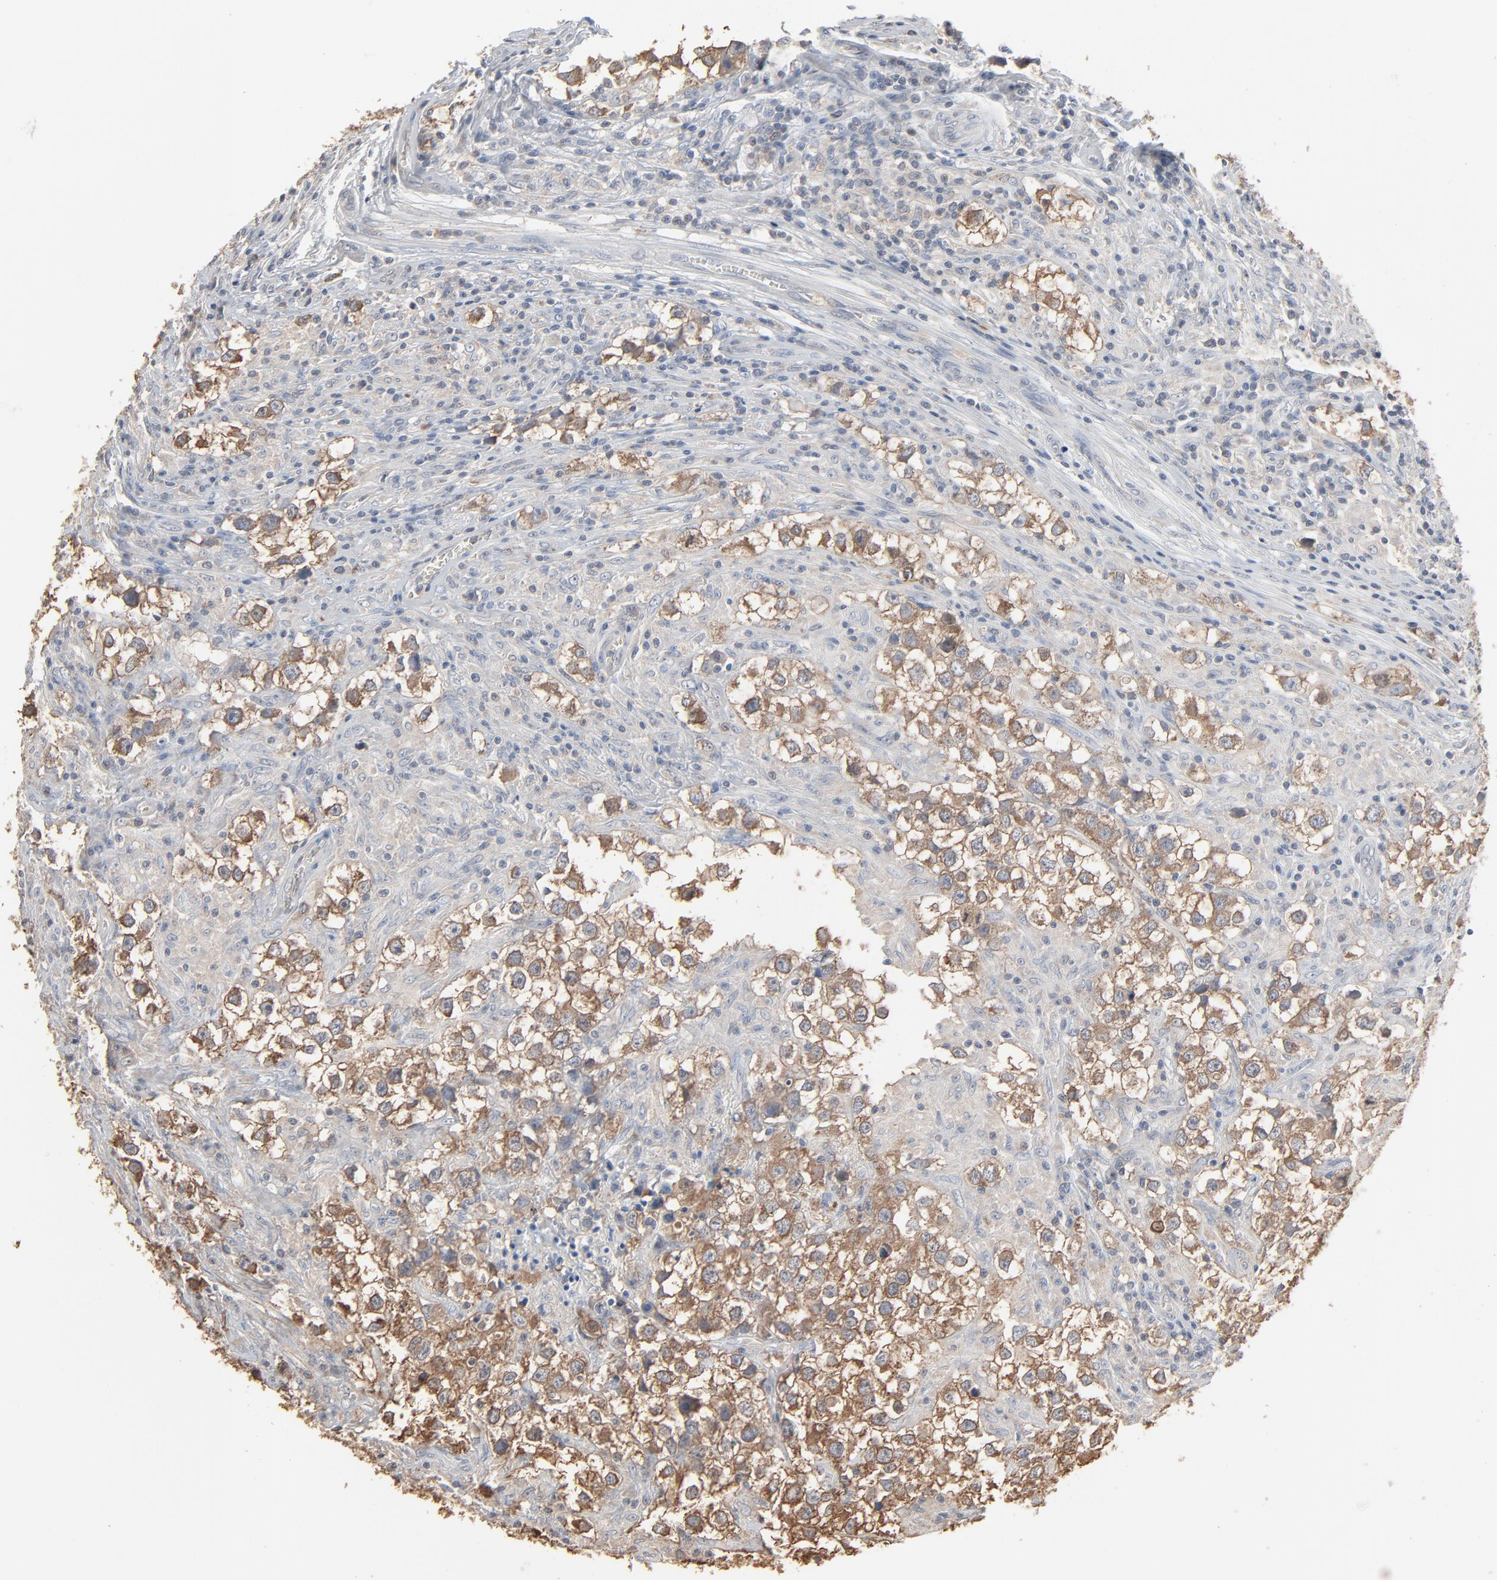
{"staining": {"intensity": "moderate", "quantity": ">75%", "location": "cytoplasmic/membranous"}, "tissue": "testis cancer", "cell_type": "Tumor cells", "image_type": "cancer", "snomed": [{"axis": "morphology", "description": "Seminoma, NOS"}, {"axis": "topography", "description": "Testis"}], "caption": "The micrograph demonstrates staining of seminoma (testis), revealing moderate cytoplasmic/membranous protein positivity (brown color) within tumor cells.", "gene": "CCT5", "patient": {"sex": "male", "age": 32}}